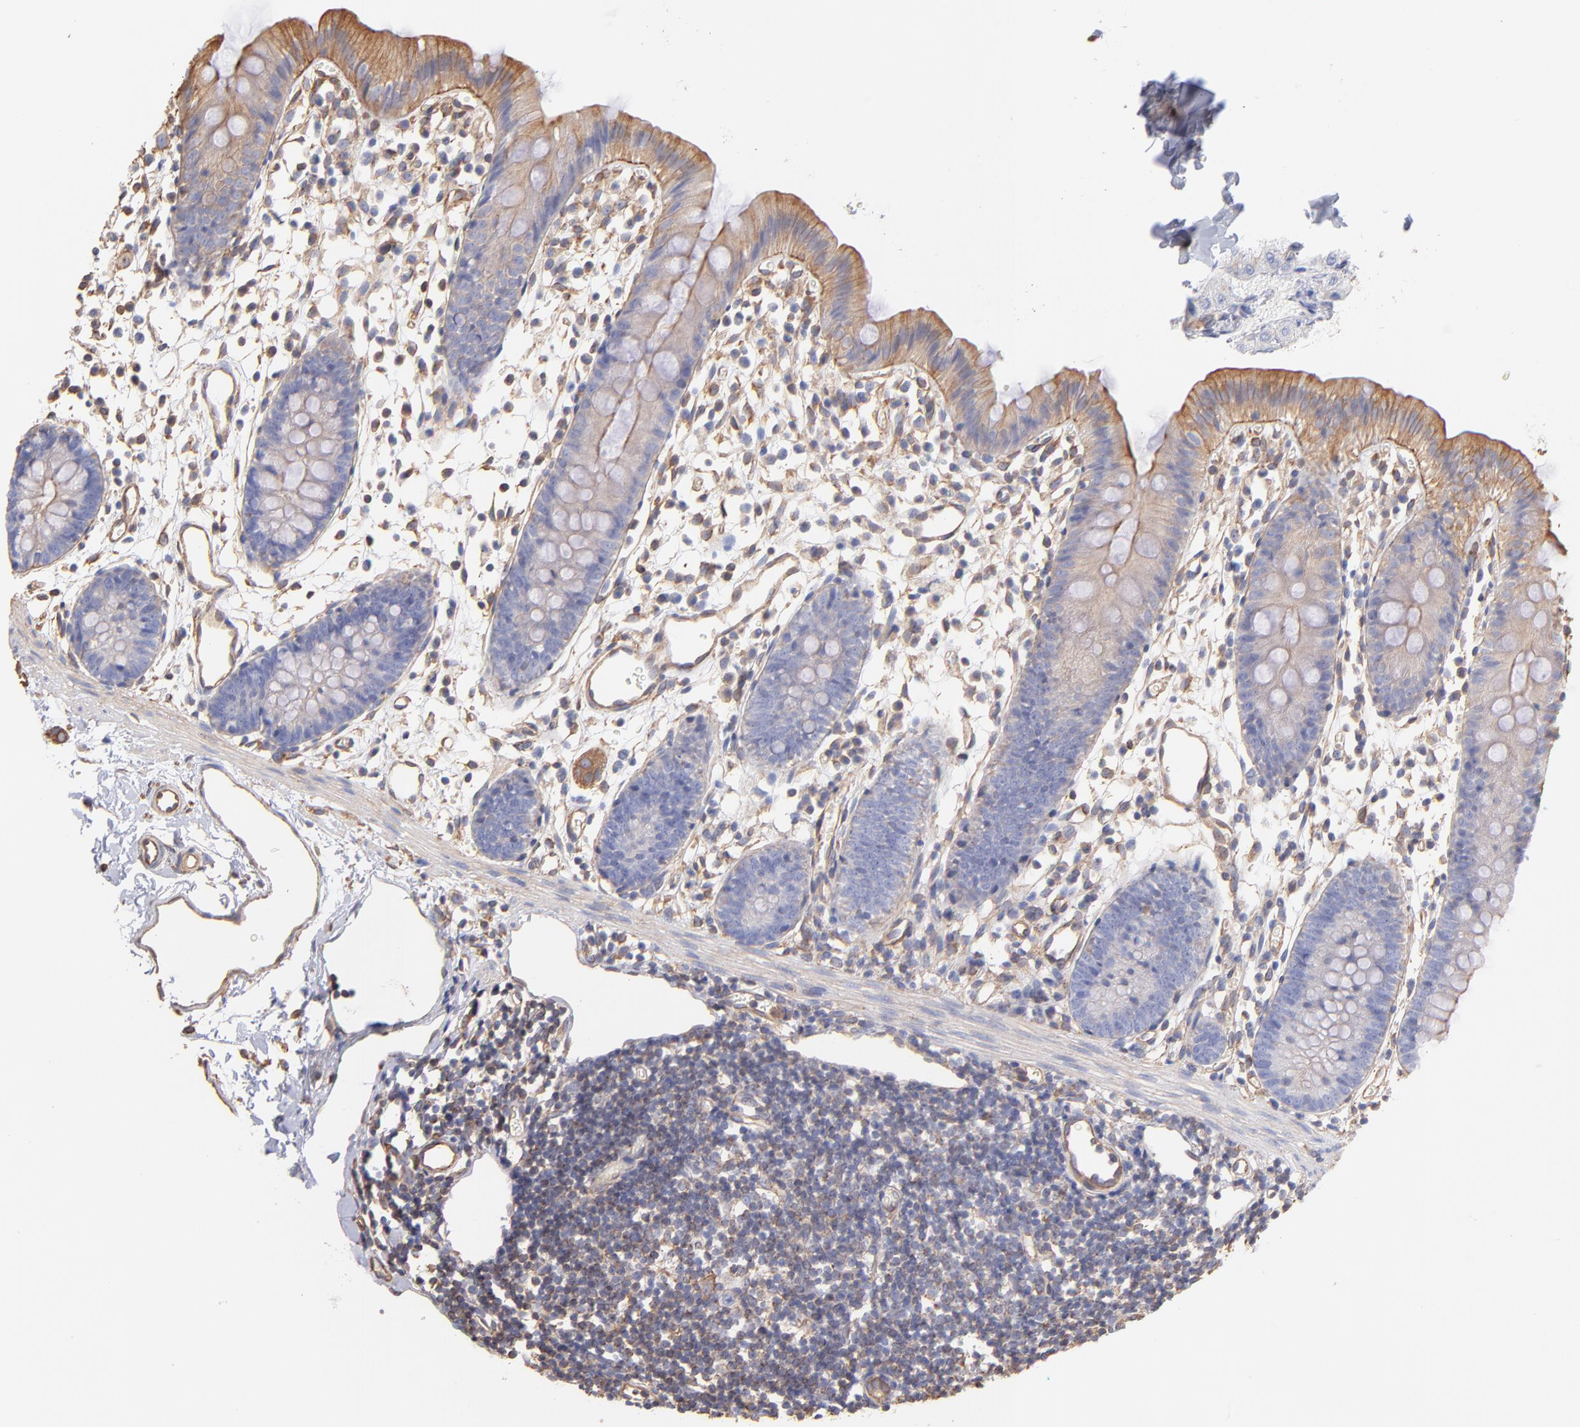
{"staining": {"intensity": "weak", "quantity": ">75%", "location": "cytoplasmic/membranous"}, "tissue": "colon", "cell_type": "Endothelial cells", "image_type": "normal", "snomed": [{"axis": "morphology", "description": "Normal tissue, NOS"}, {"axis": "topography", "description": "Colon"}], "caption": "Brown immunohistochemical staining in normal human colon exhibits weak cytoplasmic/membranous positivity in about >75% of endothelial cells.", "gene": "PLEC", "patient": {"sex": "male", "age": 14}}